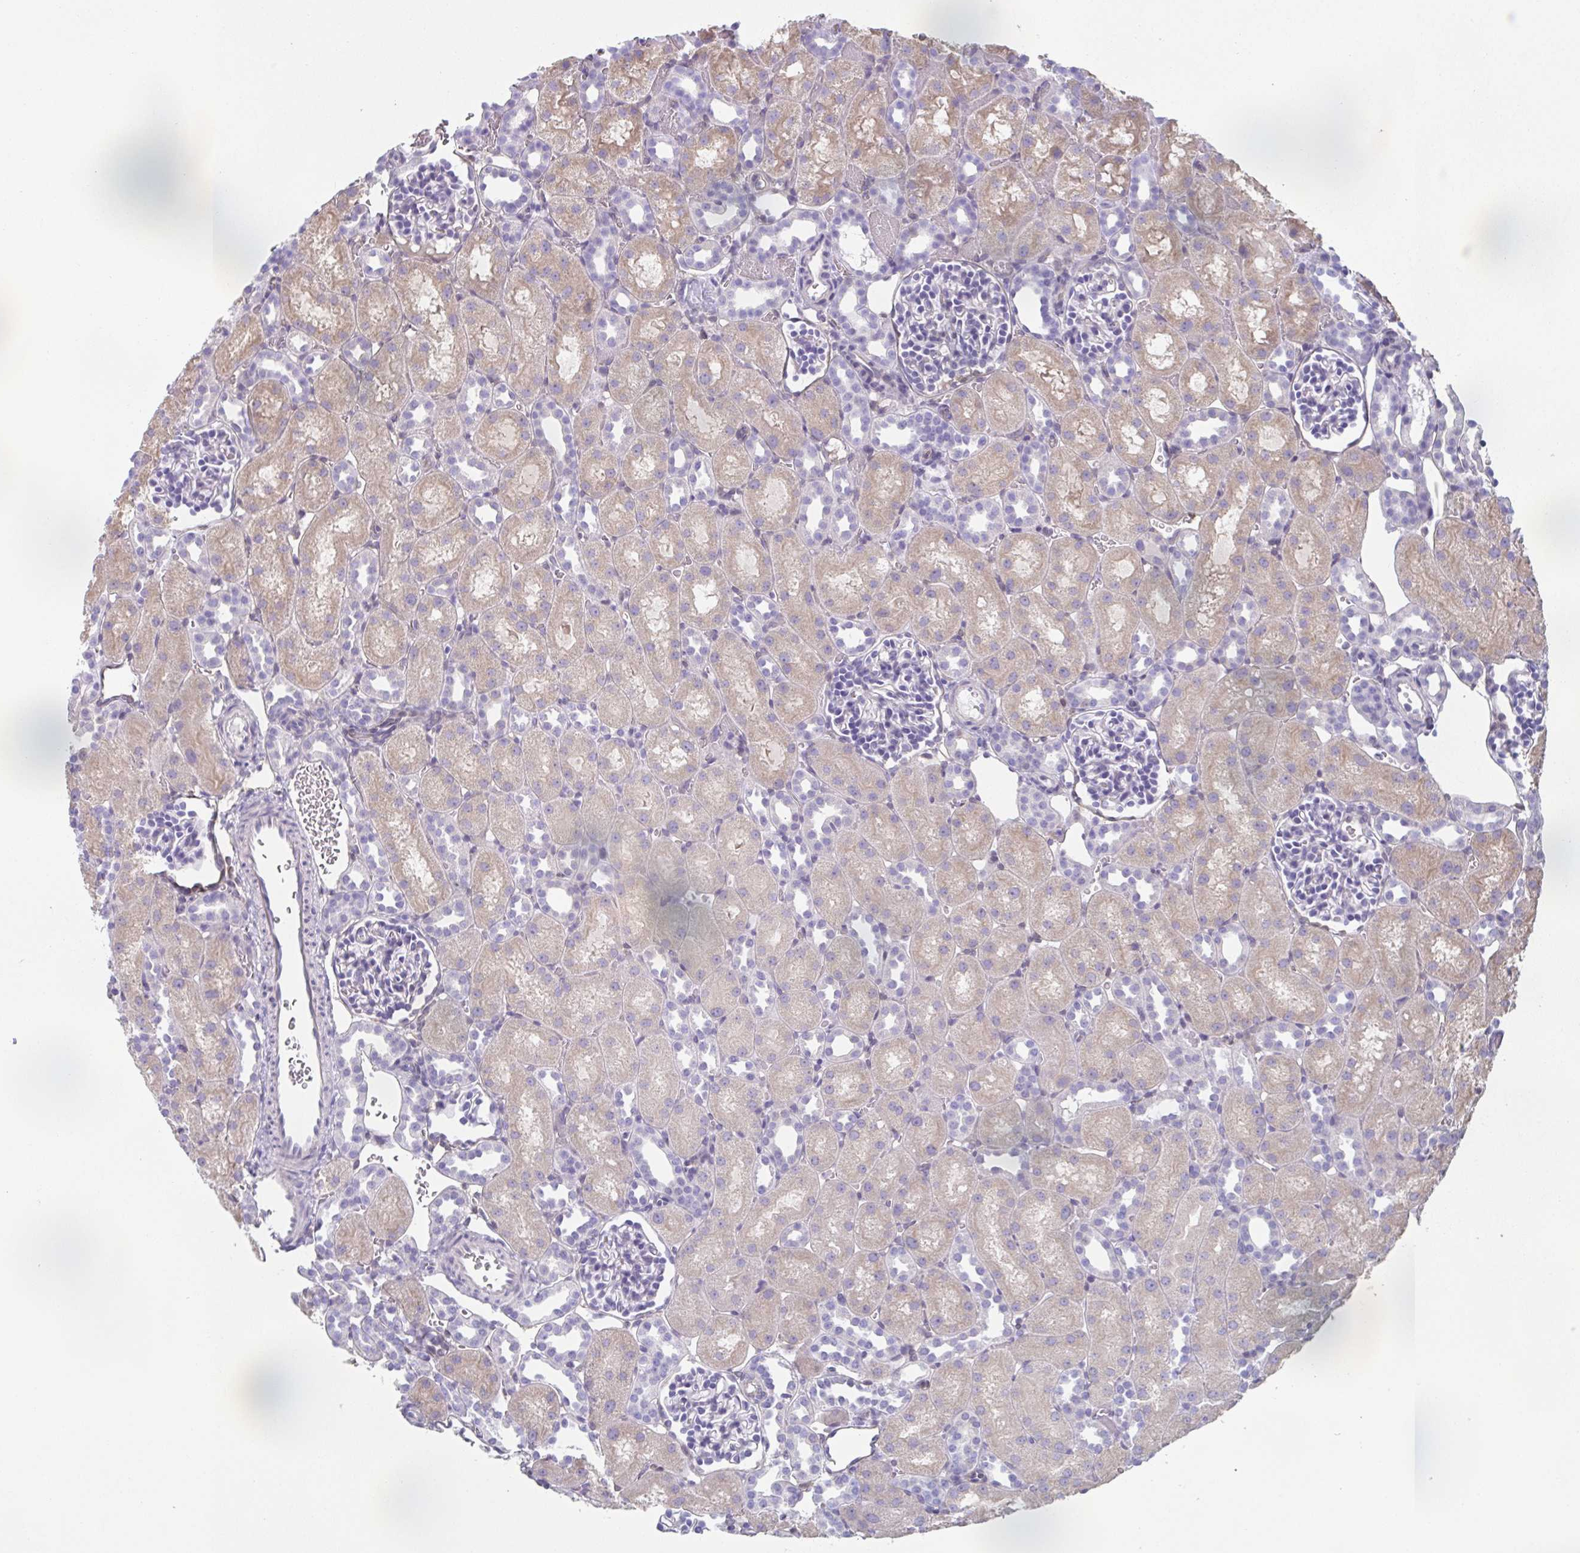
{"staining": {"intensity": "negative", "quantity": "none", "location": "none"}, "tissue": "kidney", "cell_type": "Cells in glomeruli", "image_type": "normal", "snomed": [{"axis": "morphology", "description": "Normal tissue, NOS"}, {"axis": "topography", "description": "Kidney"}], "caption": "A photomicrograph of kidney stained for a protein exhibits no brown staining in cells in glomeruli. (DAB (3,3'-diaminobenzidine) IHC, high magnification).", "gene": "RBP1", "patient": {"sex": "male", "age": 1}}